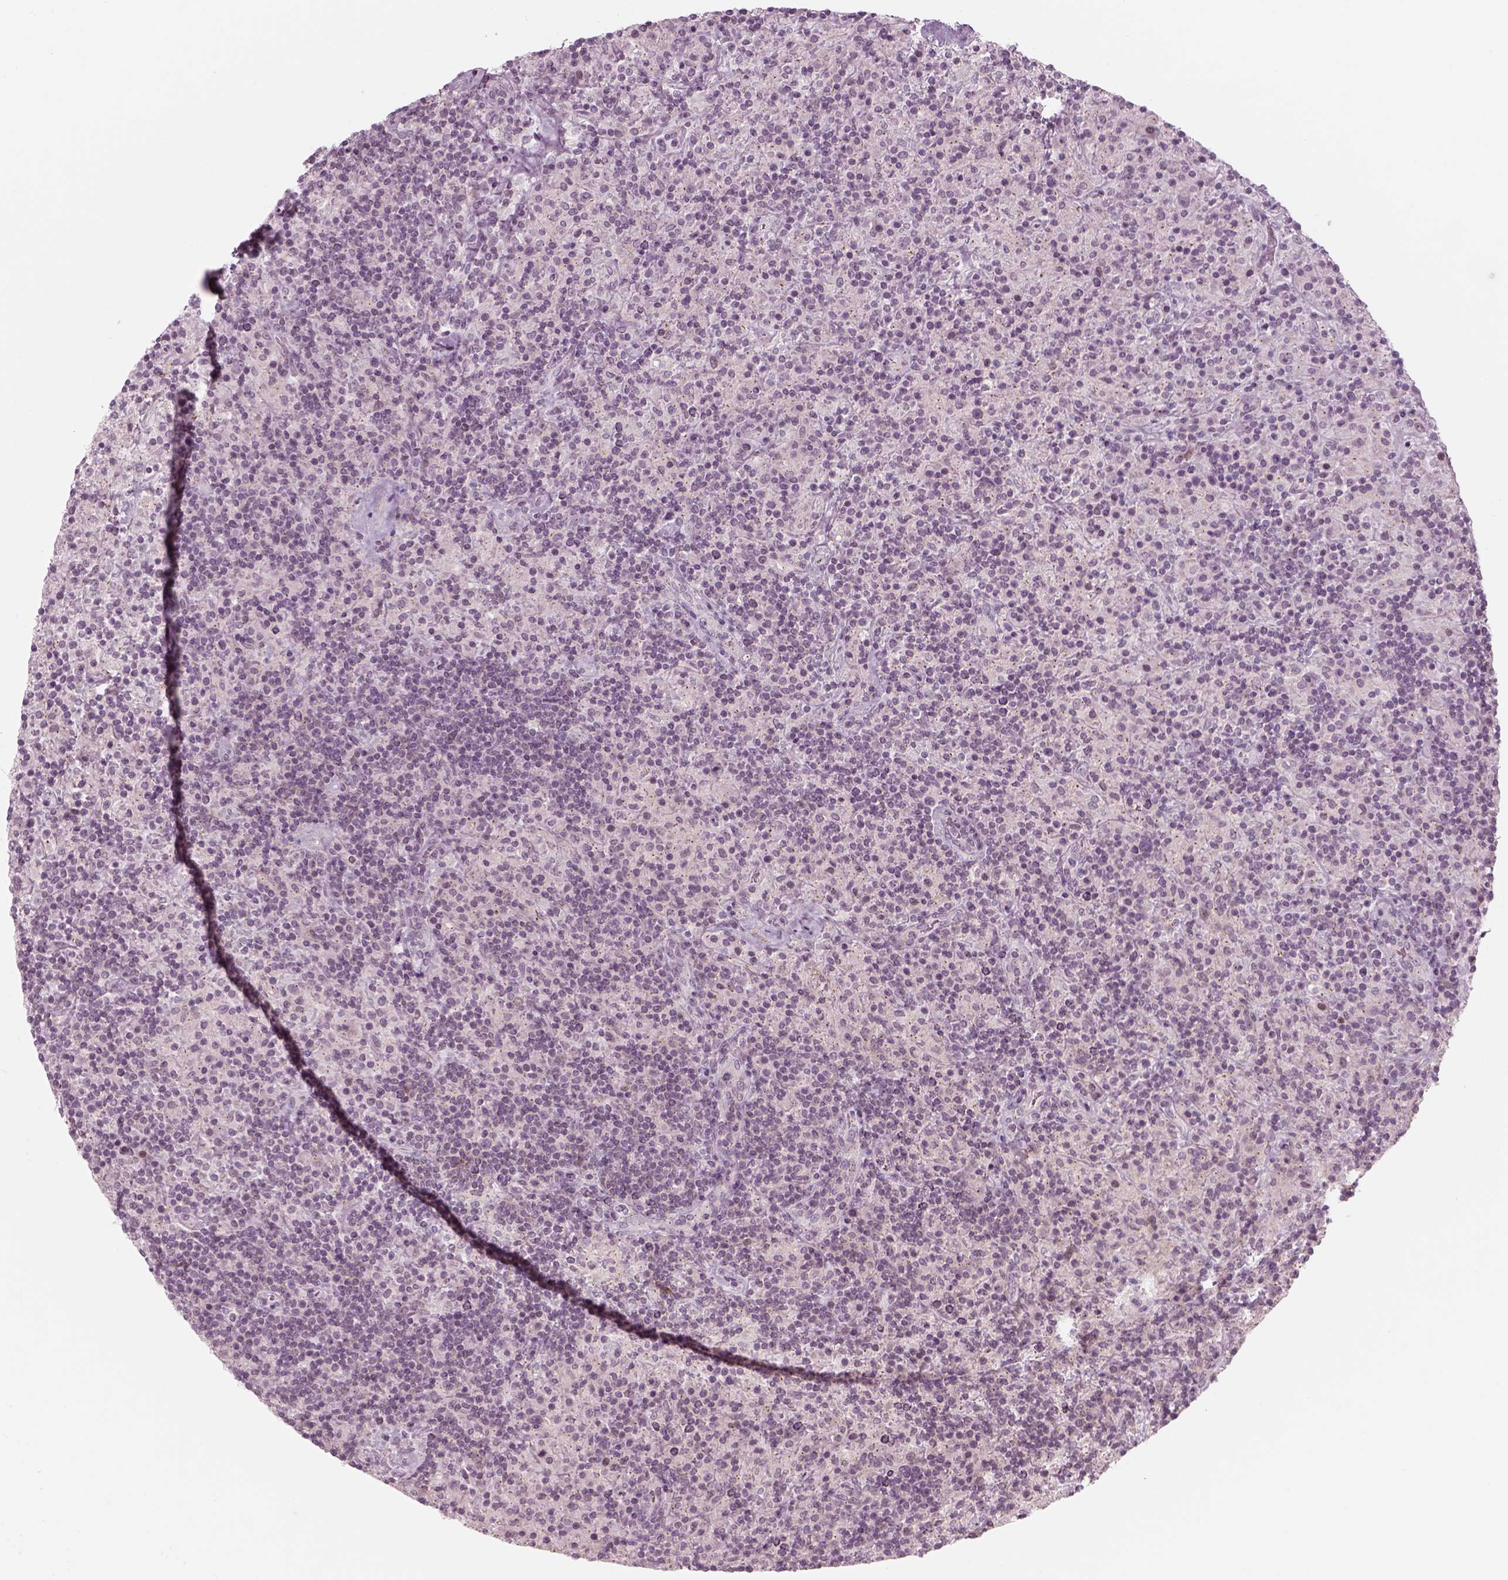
{"staining": {"intensity": "negative", "quantity": "none", "location": "none"}, "tissue": "lymphoma", "cell_type": "Tumor cells", "image_type": "cancer", "snomed": [{"axis": "morphology", "description": "Hodgkin's disease, NOS"}, {"axis": "topography", "description": "Lymph node"}], "caption": "DAB immunohistochemical staining of Hodgkin's disease exhibits no significant positivity in tumor cells. (Immunohistochemistry, brightfield microscopy, high magnification).", "gene": "MLIP", "patient": {"sex": "male", "age": 70}}